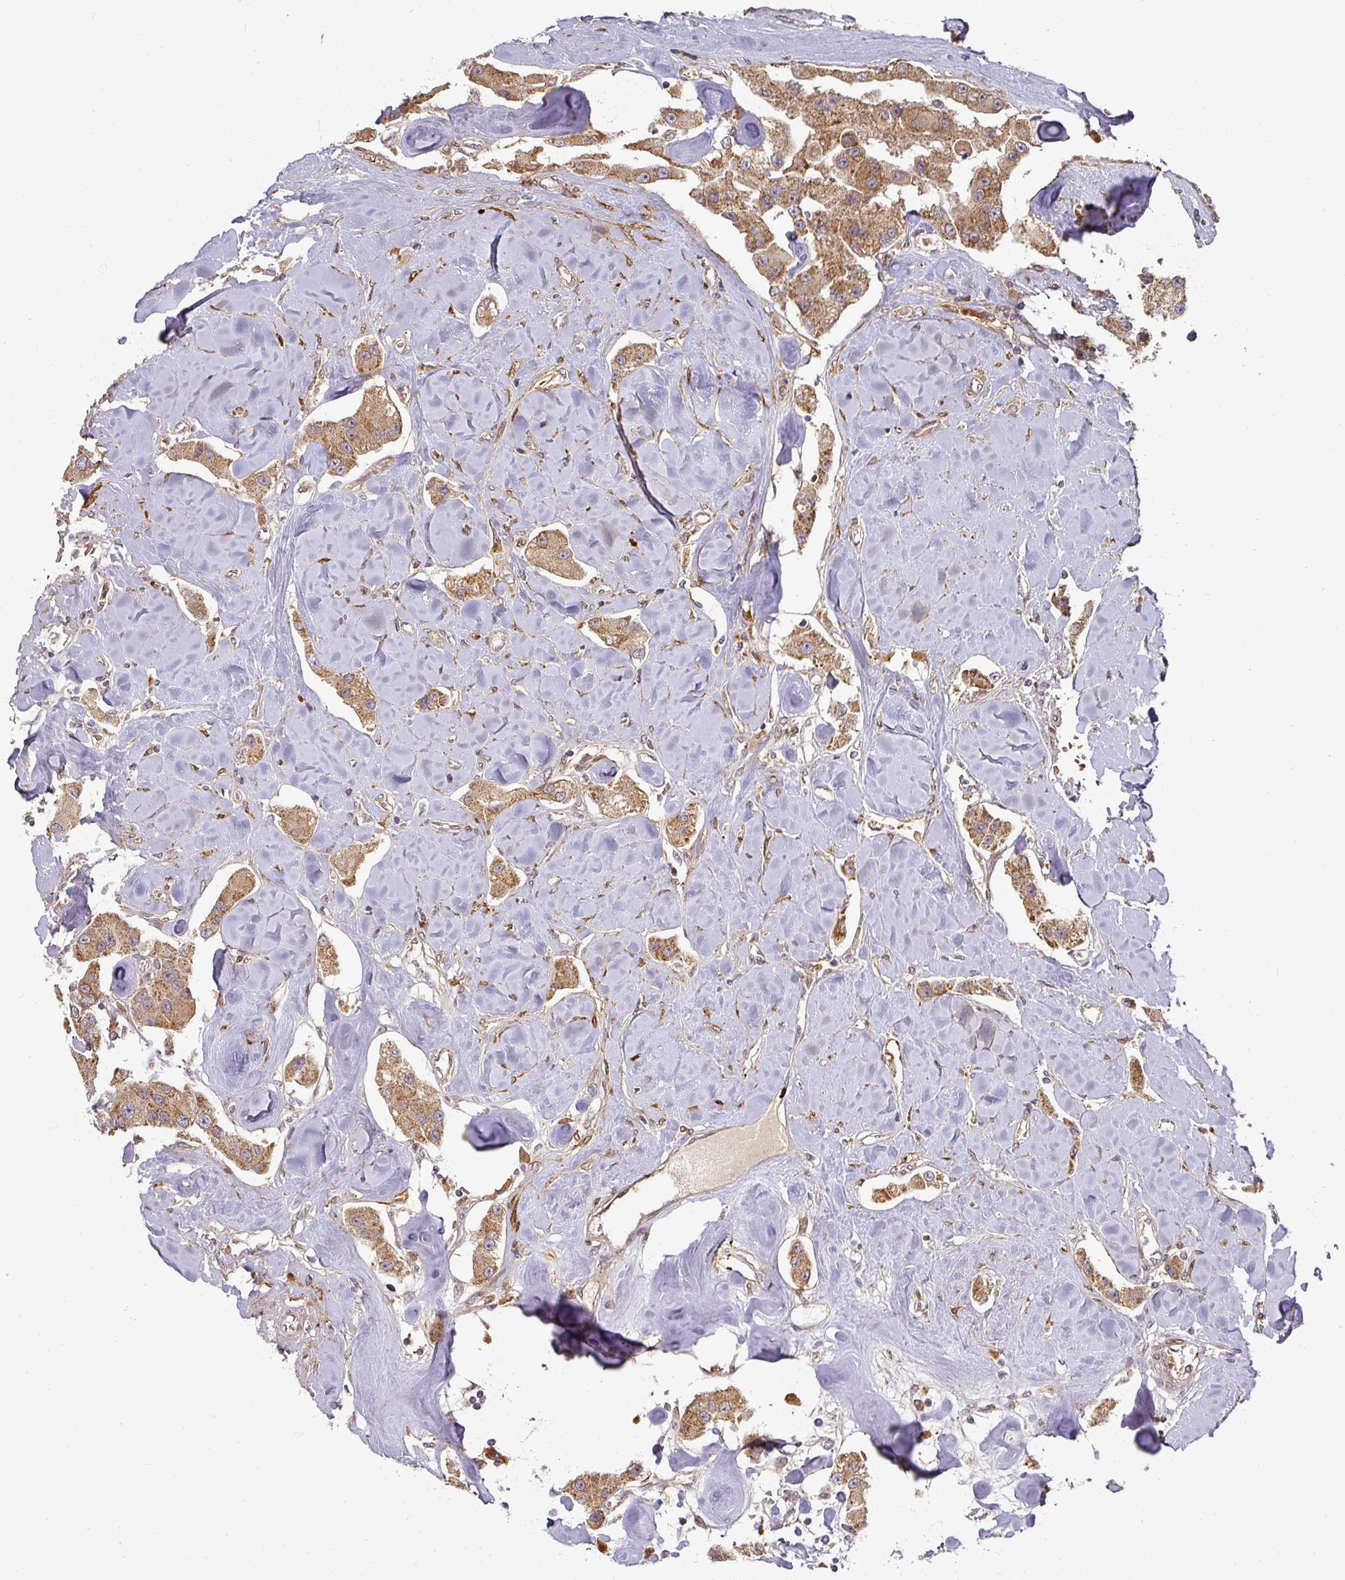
{"staining": {"intensity": "moderate", "quantity": ">75%", "location": "cytoplasmic/membranous"}, "tissue": "carcinoid", "cell_type": "Tumor cells", "image_type": "cancer", "snomed": [{"axis": "morphology", "description": "Carcinoid, malignant, NOS"}, {"axis": "topography", "description": "Pancreas"}], "caption": "A micrograph of carcinoid stained for a protein shows moderate cytoplasmic/membranous brown staining in tumor cells.", "gene": "MALSU1", "patient": {"sex": "male", "age": 41}}